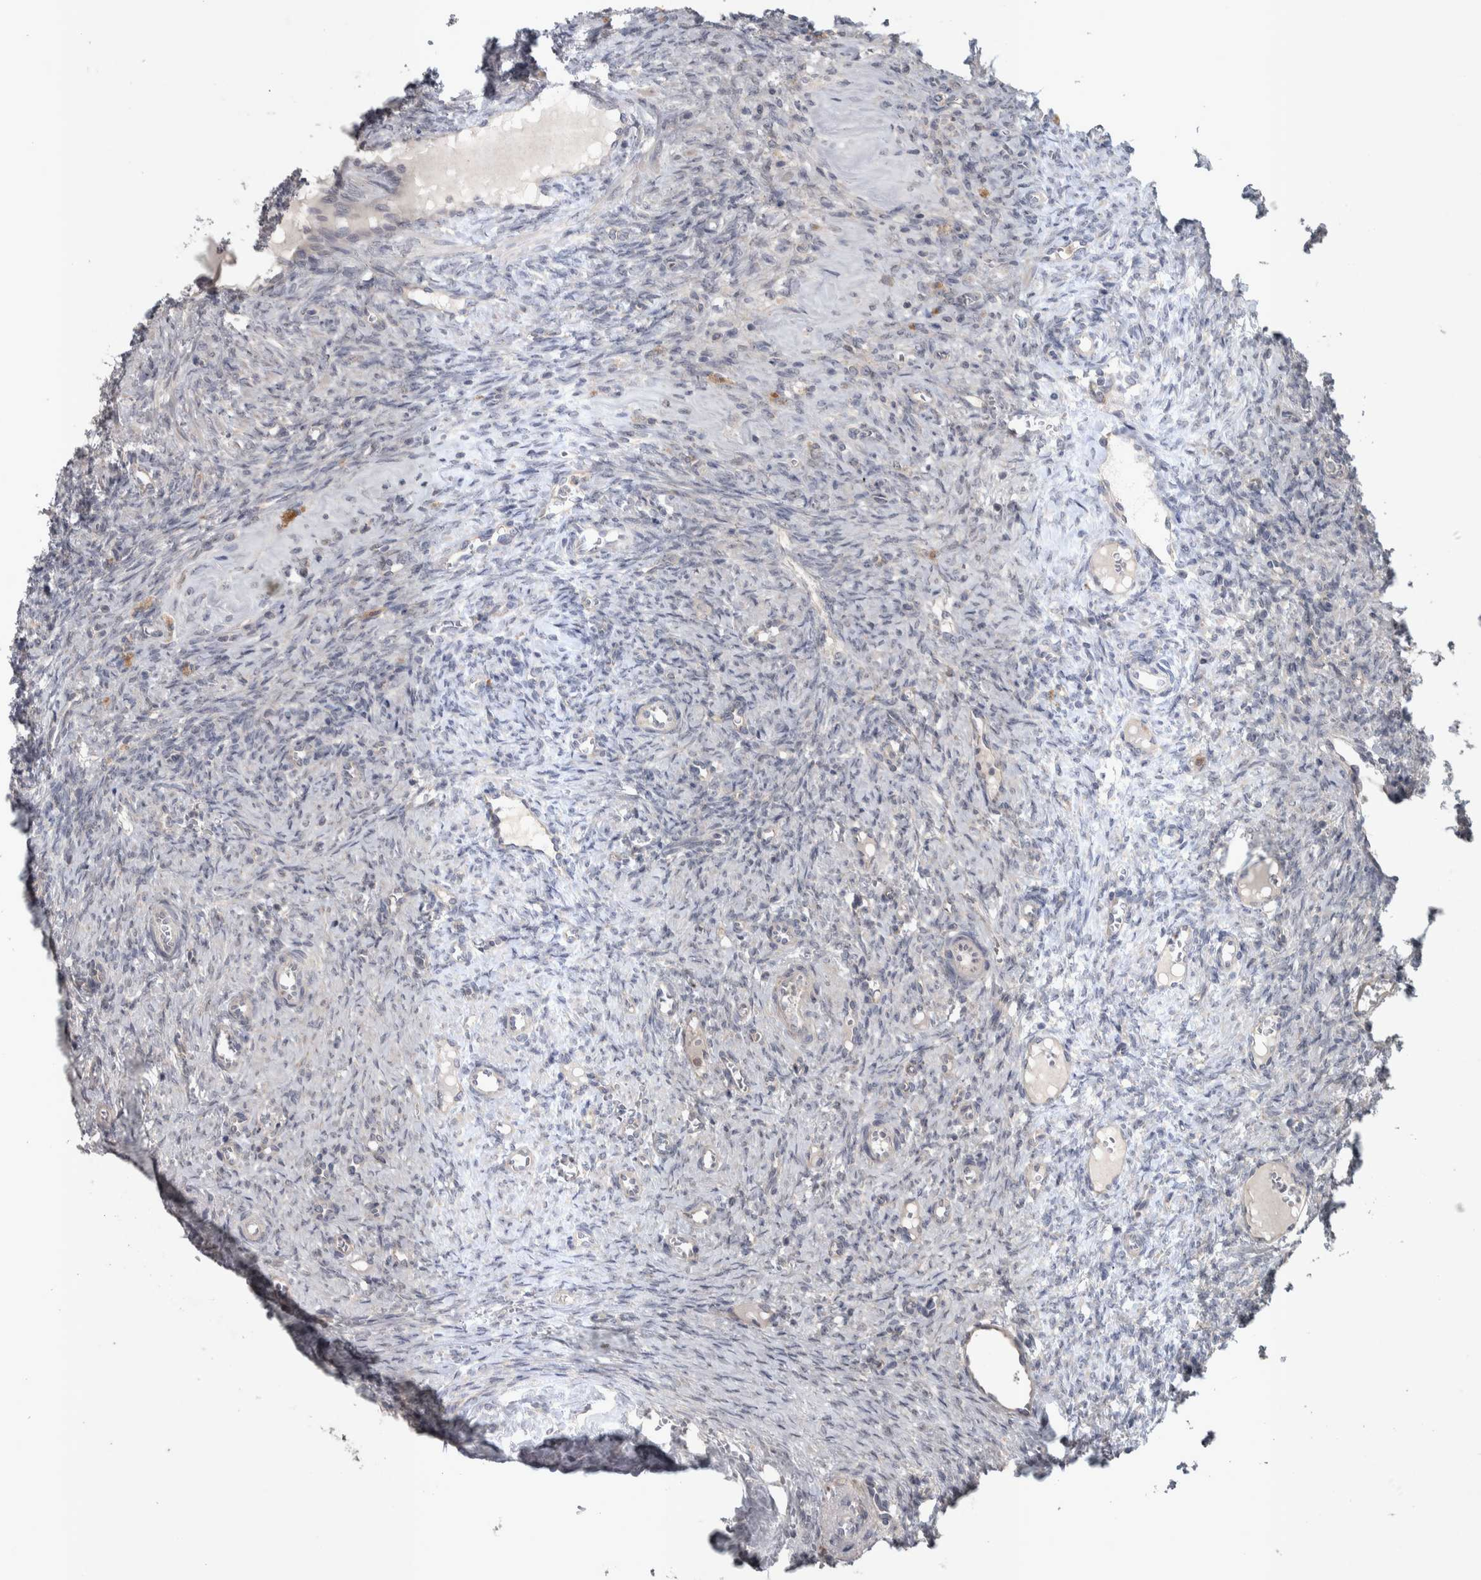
{"staining": {"intensity": "weak", "quantity": ">75%", "location": "cytoplasmic/membranous"}, "tissue": "ovary", "cell_type": "Follicle cells", "image_type": "normal", "snomed": [{"axis": "morphology", "description": "Normal tissue, NOS"}, {"axis": "topography", "description": "Ovary"}], "caption": "Immunohistochemistry (IHC) of benign human ovary displays low levels of weak cytoplasmic/membranous expression in approximately >75% of follicle cells. (DAB IHC, brown staining for protein, blue staining for nuclei).", "gene": "SRP68", "patient": {"sex": "female", "age": 41}}